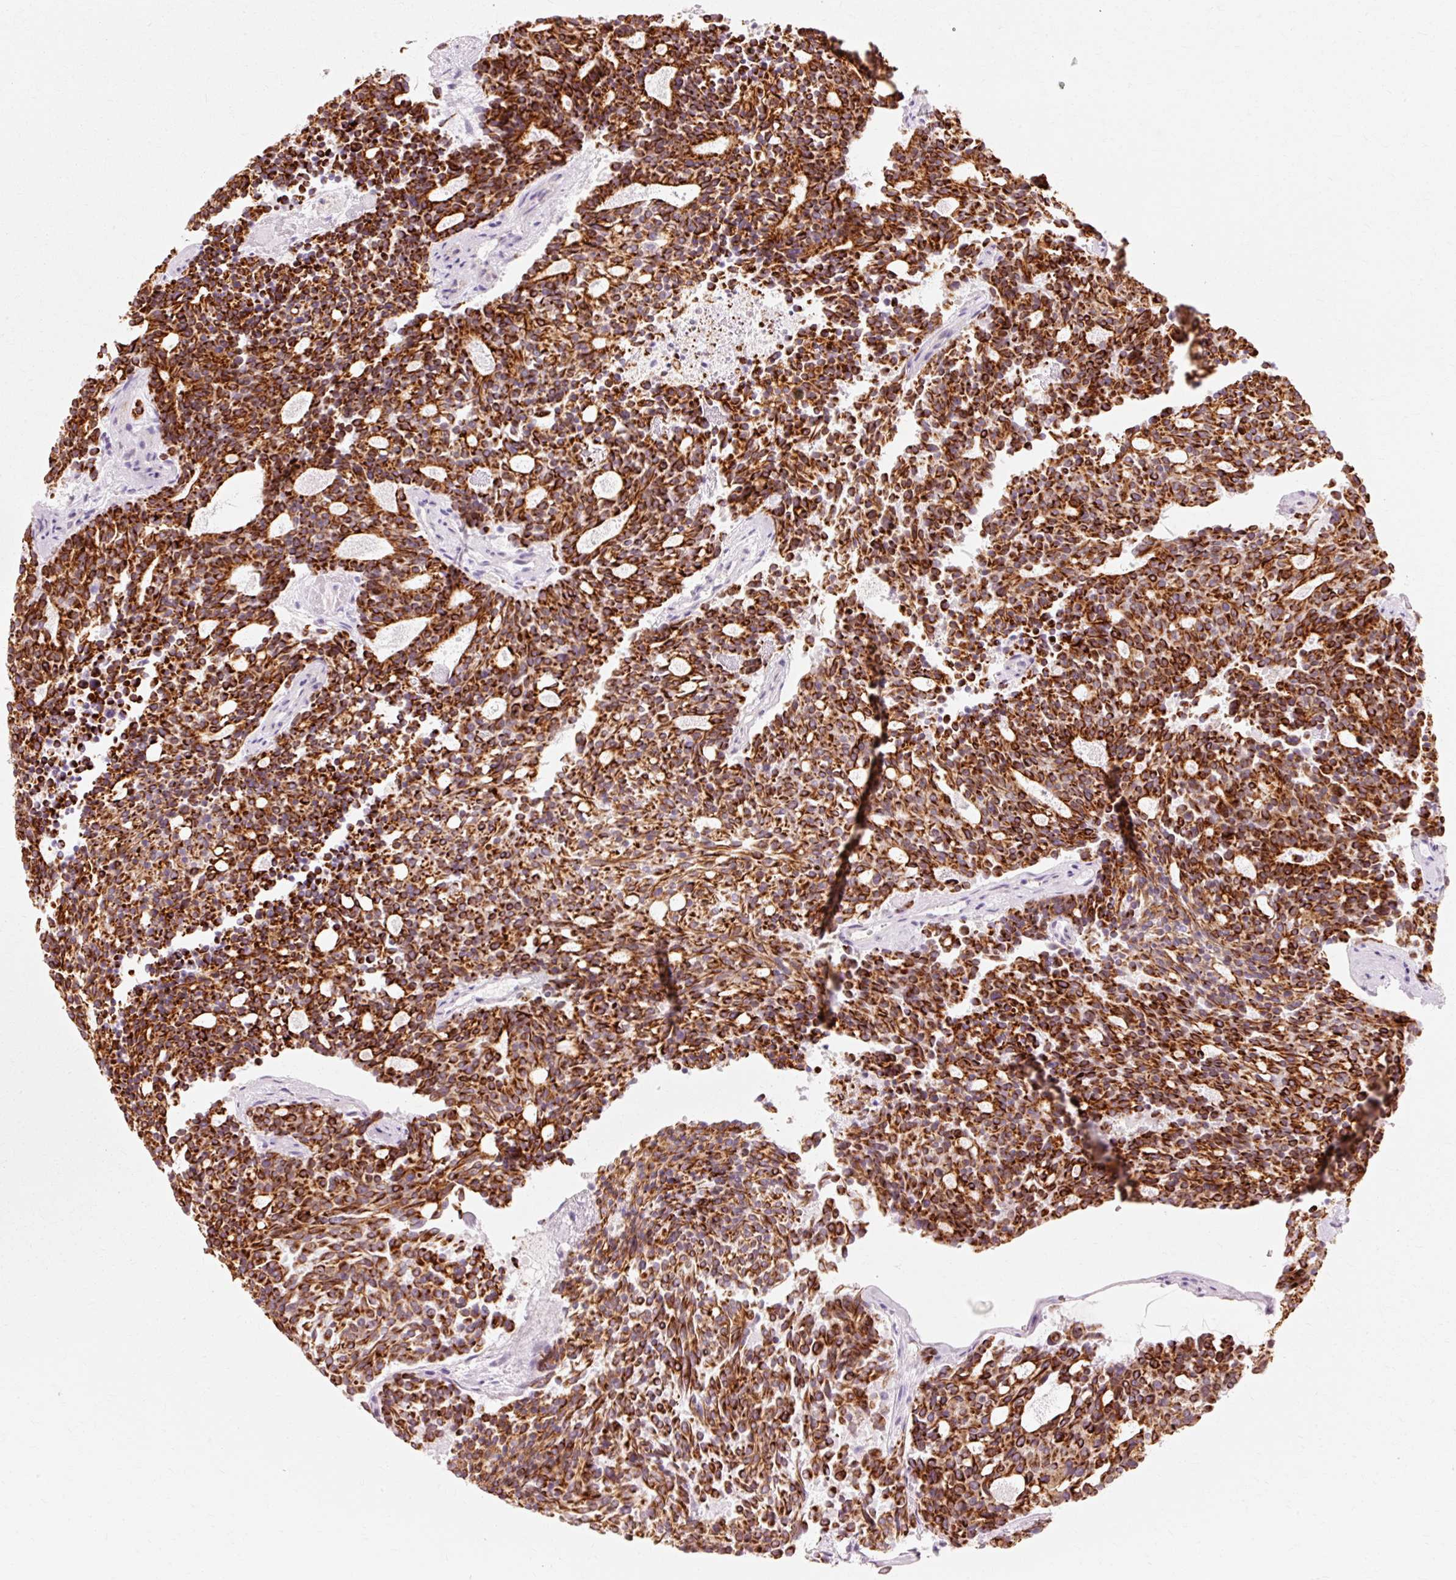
{"staining": {"intensity": "strong", "quantity": ">75%", "location": "cytoplasmic/membranous"}, "tissue": "carcinoid", "cell_type": "Tumor cells", "image_type": "cancer", "snomed": [{"axis": "morphology", "description": "Carcinoid, malignant, NOS"}, {"axis": "topography", "description": "Pancreas"}], "caption": "The immunohistochemical stain labels strong cytoplasmic/membranous staining in tumor cells of carcinoid tissue. The protein of interest is shown in brown color, while the nuclei are stained blue.", "gene": "TRIM73", "patient": {"sex": "female", "age": 54}}